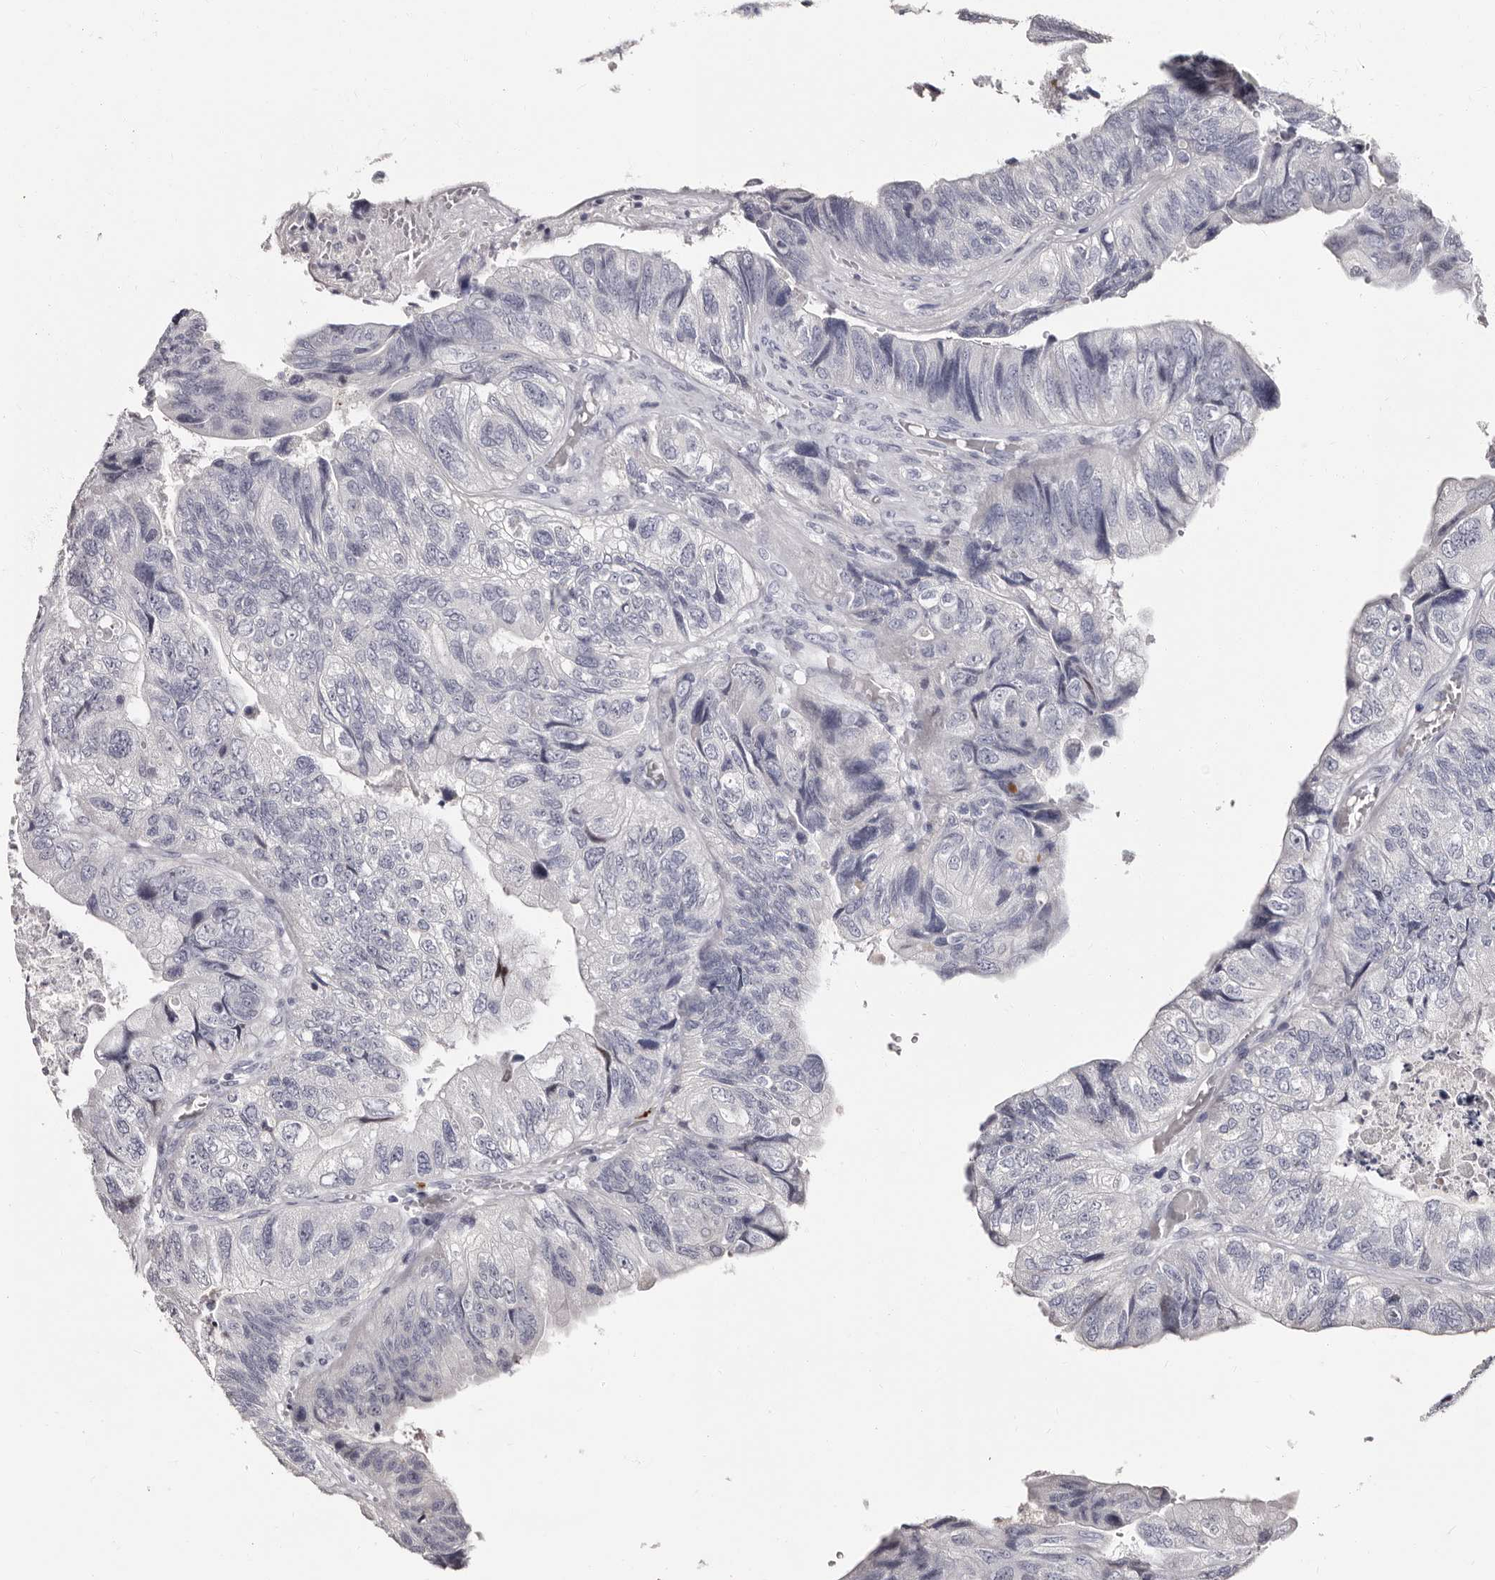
{"staining": {"intensity": "negative", "quantity": "none", "location": "none"}, "tissue": "colorectal cancer", "cell_type": "Tumor cells", "image_type": "cancer", "snomed": [{"axis": "morphology", "description": "Adenocarcinoma, NOS"}, {"axis": "topography", "description": "Rectum"}], "caption": "The IHC histopathology image has no significant expression in tumor cells of colorectal cancer (adenocarcinoma) tissue. (DAB immunohistochemistry with hematoxylin counter stain).", "gene": "TBC1D22B", "patient": {"sex": "male", "age": 63}}